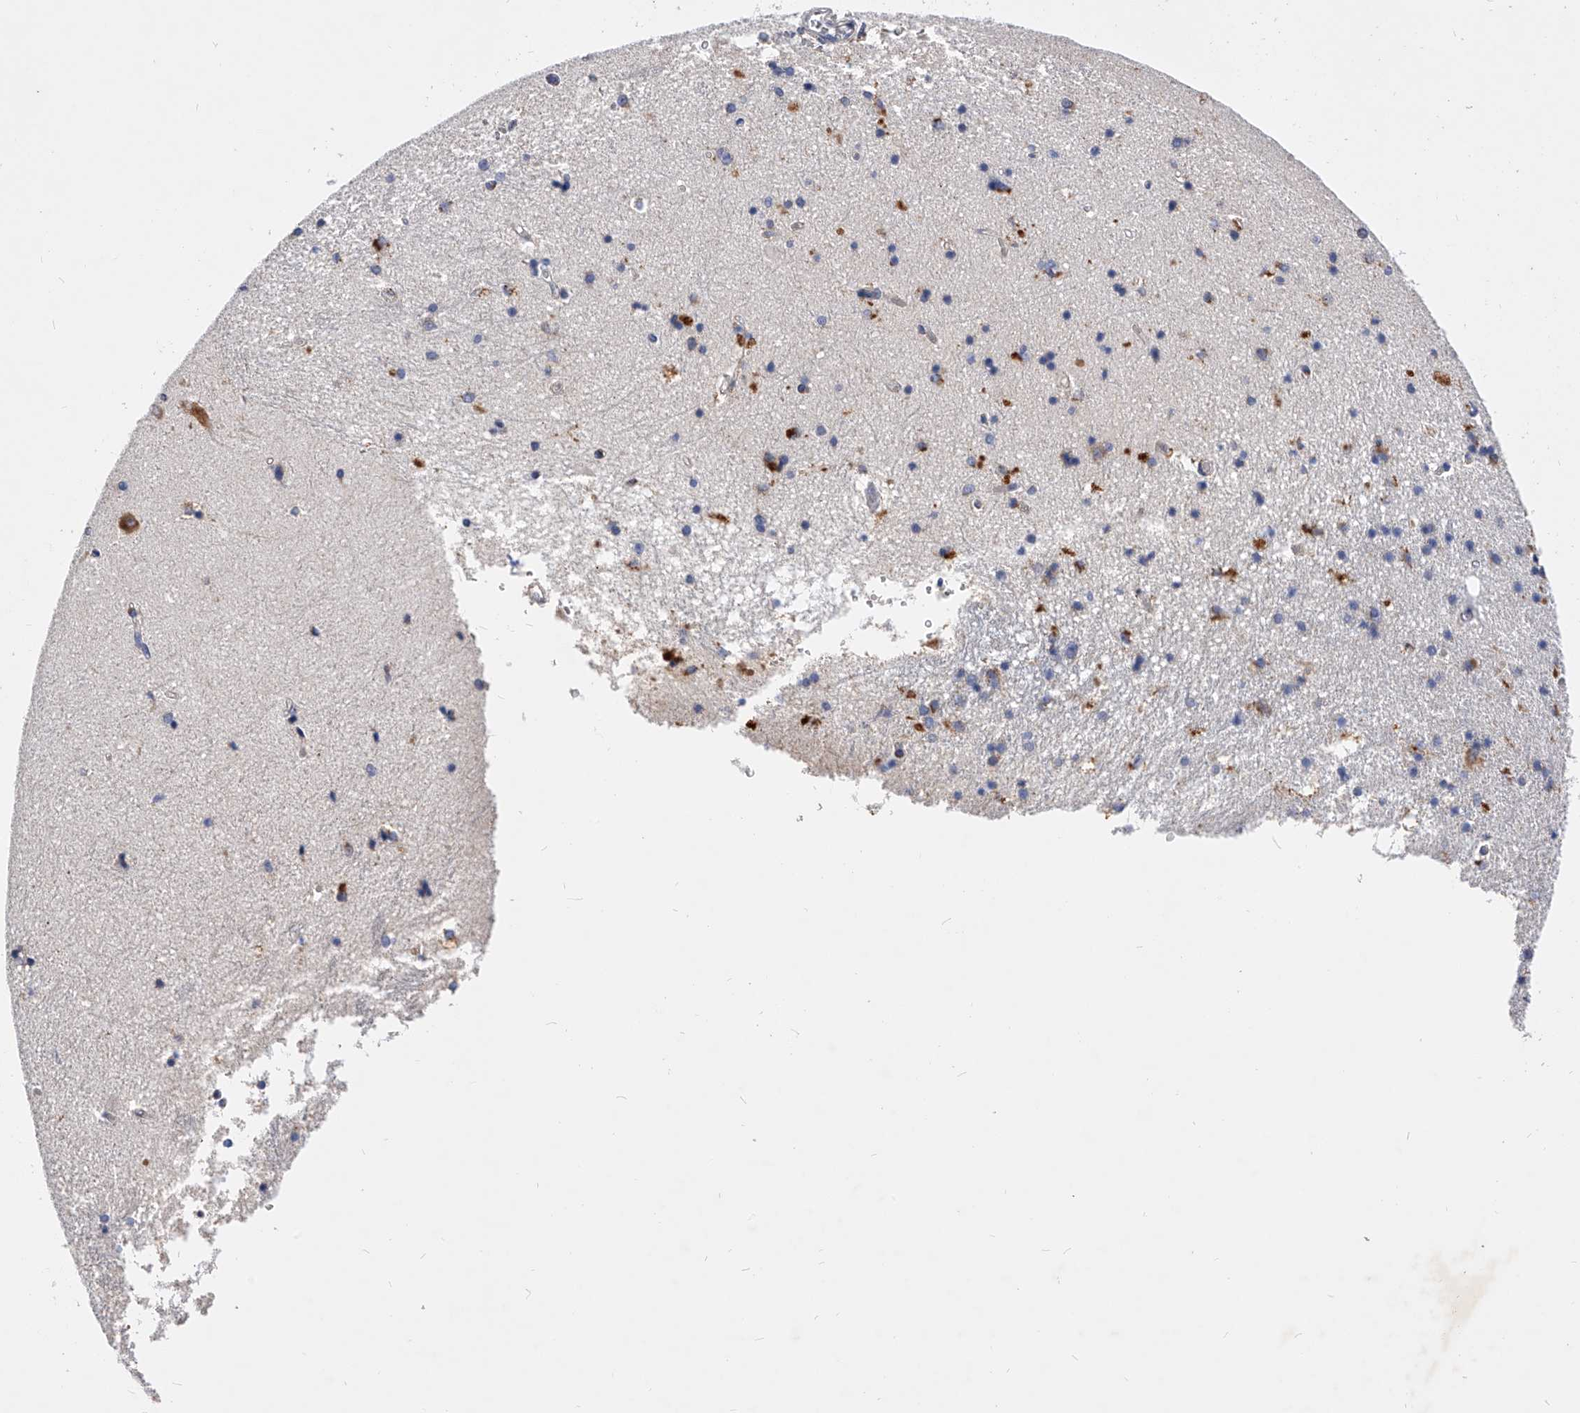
{"staining": {"intensity": "negative", "quantity": "none", "location": "none"}, "tissue": "hippocampus", "cell_type": "Glial cells", "image_type": "normal", "snomed": [{"axis": "morphology", "description": "Normal tissue, NOS"}, {"axis": "topography", "description": "Hippocampus"}], "caption": "Immunohistochemical staining of benign hippocampus reveals no significant staining in glial cells.", "gene": "ZNF529", "patient": {"sex": "male", "age": 45}}